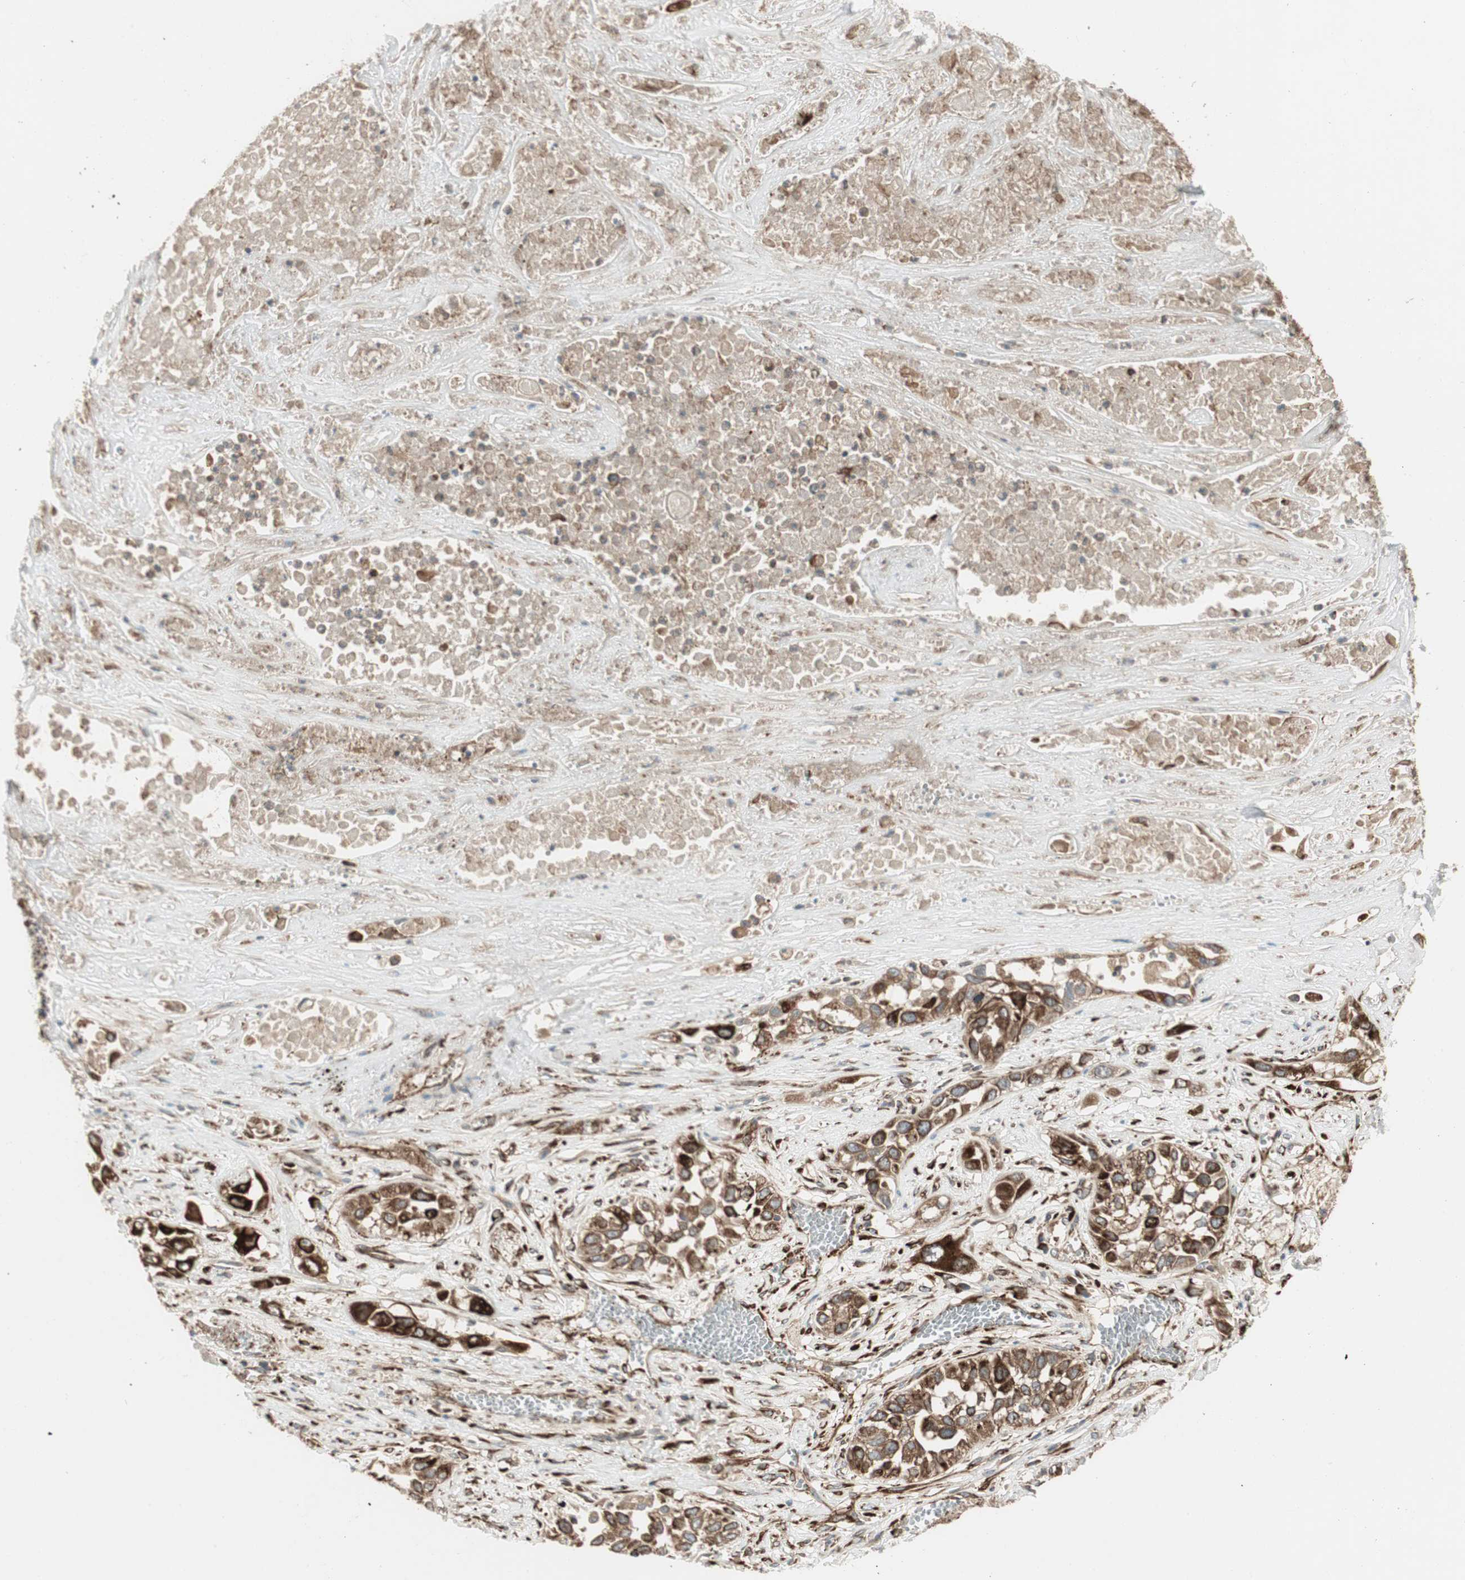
{"staining": {"intensity": "strong", "quantity": ">75%", "location": "cytoplasmic/membranous"}, "tissue": "lung cancer", "cell_type": "Tumor cells", "image_type": "cancer", "snomed": [{"axis": "morphology", "description": "Squamous cell carcinoma, NOS"}, {"axis": "topography", "description": "Lung"}], "caption": "Lung squamous cell carcinoma stained with a protein marker reveals strong staining in tumor cells.", "gene": "PRKG1", "patient": {"sex": "male", "age": 71}}